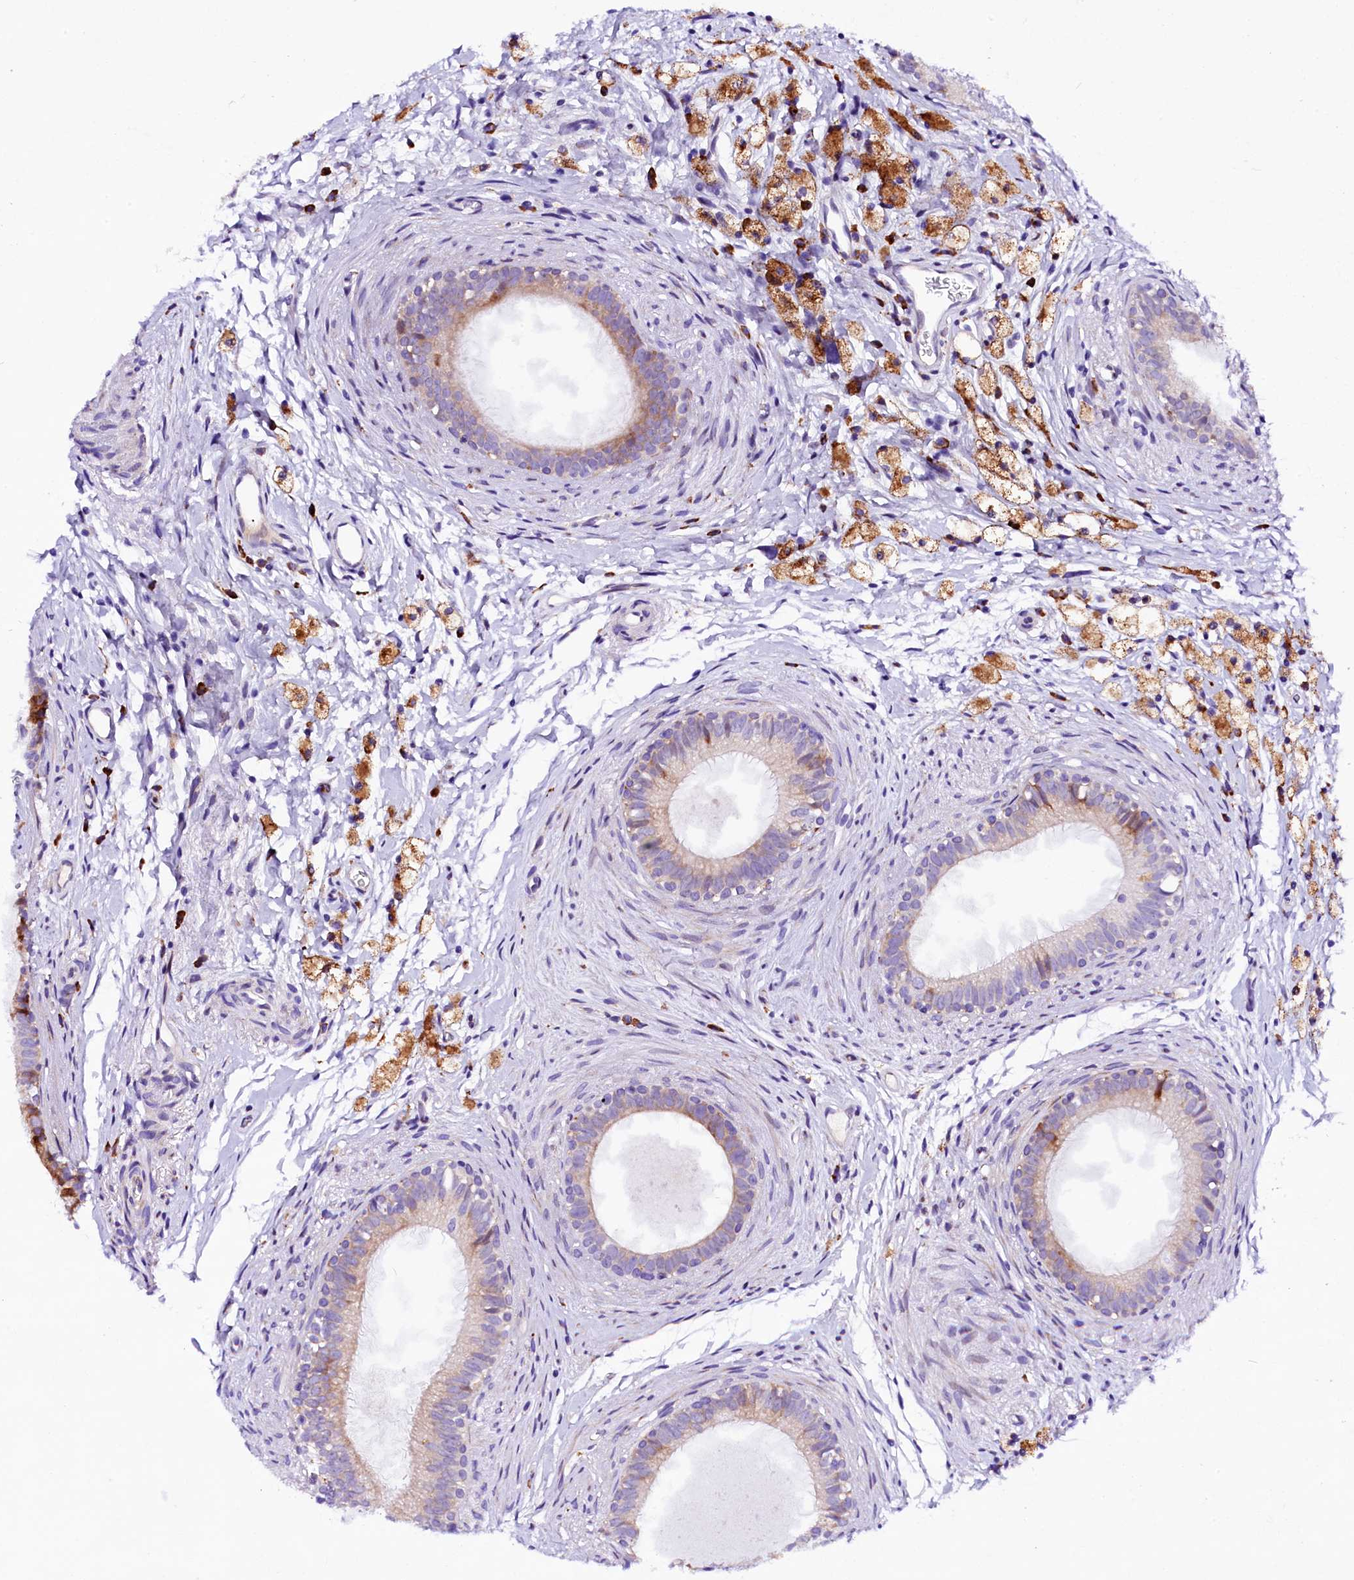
{"staining": {"intensity": "moderate", "quantity": "25%-75%", "location": "cytoplasmic/membranous"}, "tissue": "epididymis", "cell_type": "Glandular cells", "image_type": "normal", "snomed": [{"axis": "morphology", "description": "Normal tissue, NOS"}, {"axis": "topography", "description": "Epididymis"}], "caption": "The micrograph displays immunohistochemical staining of benign epididymis. There is moderate cytoplasmic/membranous expression is seen in approximately 25%-75% of glandular cells.", "gene": "CMTR2", "patient": {"sex": "male", "age": 80}}